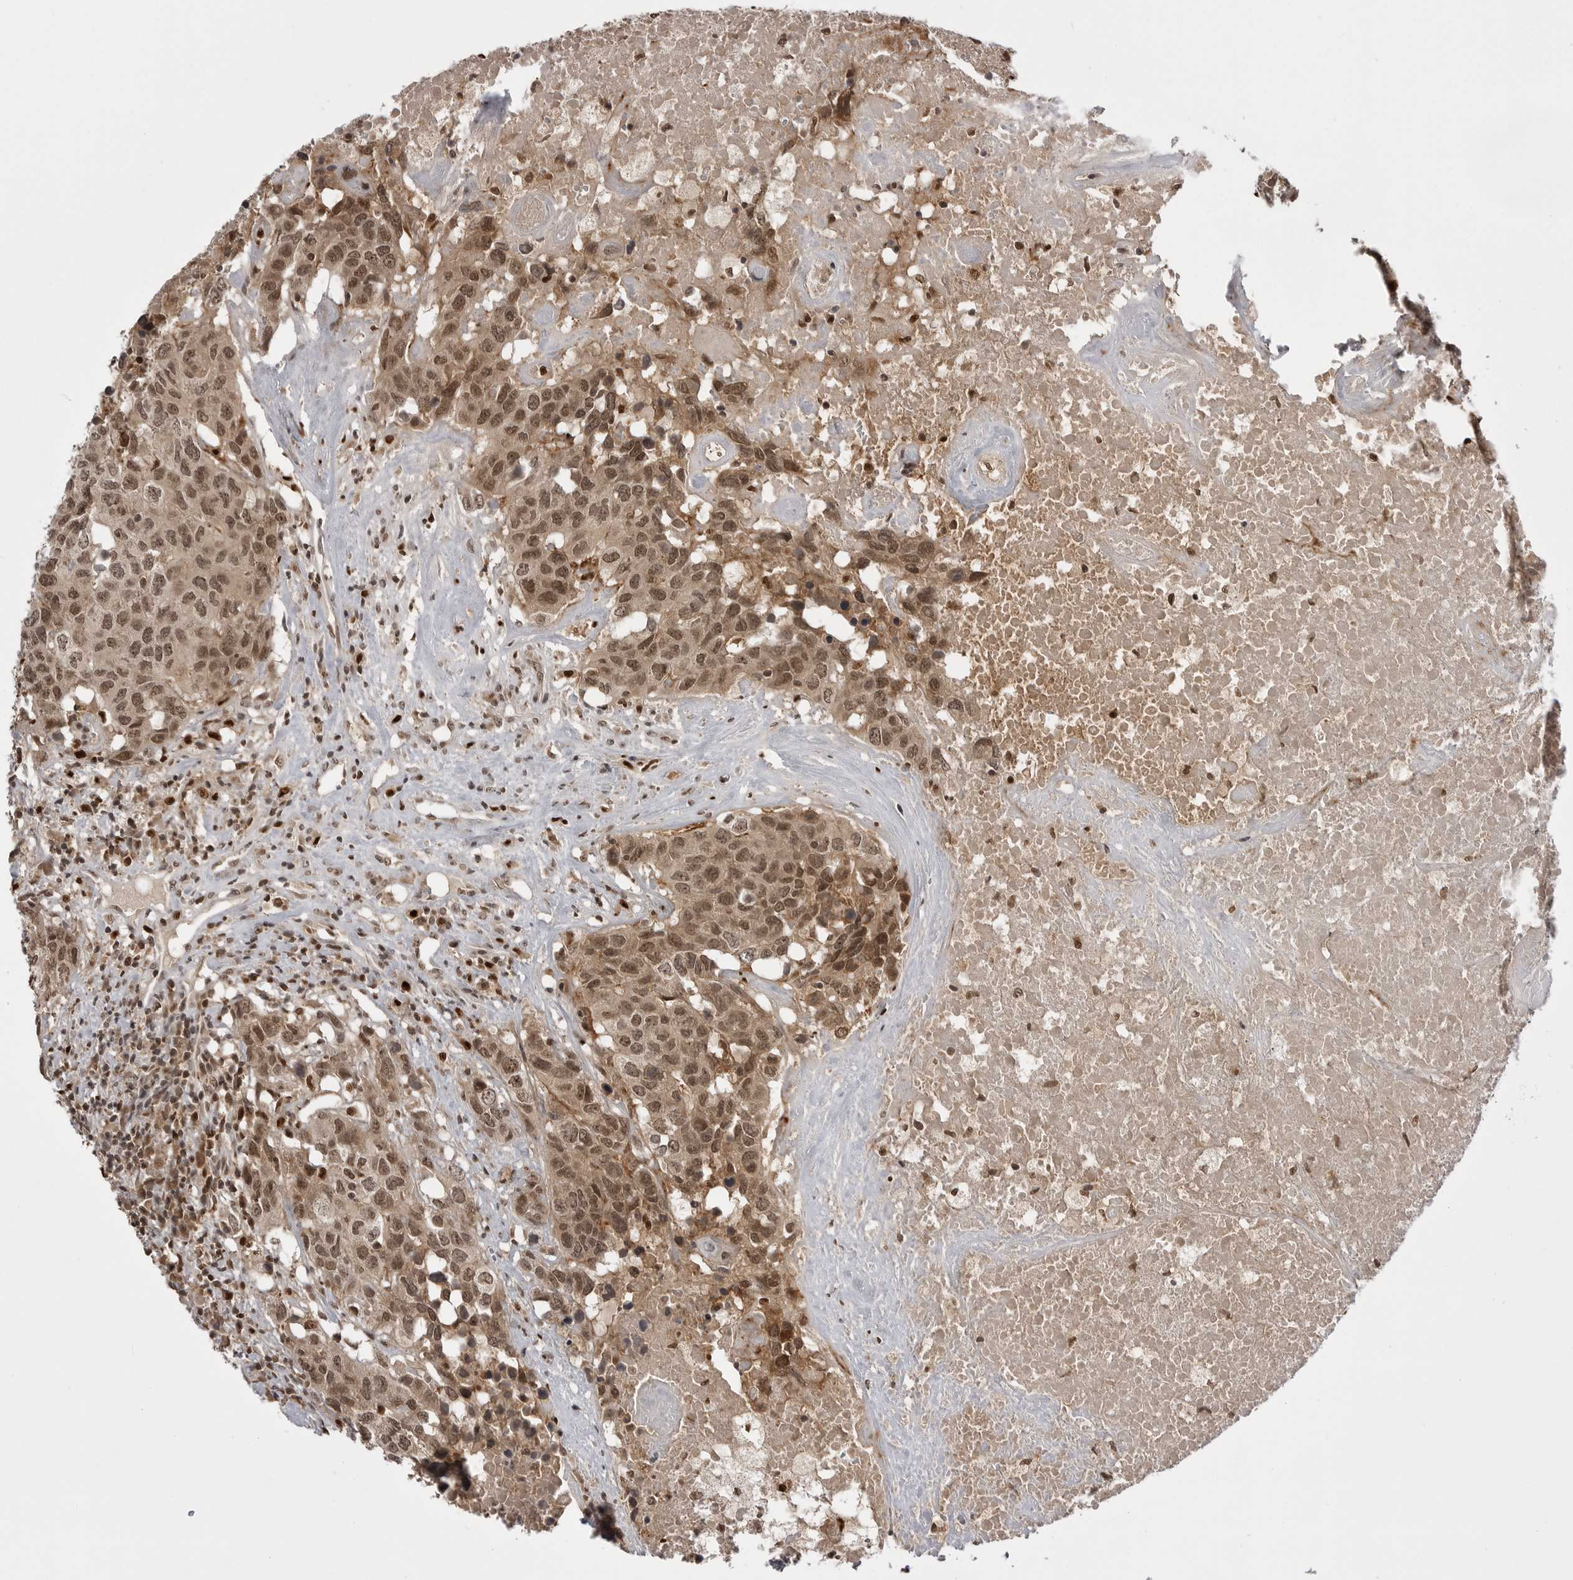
{"staining": {"intensity": "moderate", "quantity": ">75%", "location": "cytoplasmic/membranous,nuclear"}, "tissue": "head and neck cancer", "cell_type": "Tumor cells", "image_type": "cancer", "snomed": [{"axis": "morphology", "description": "Squamous cell carcinoma, NOS"}, {"axis": "topography", "description": "Head-Neck"}], "caption": "Moderate cytoplasmic/membranous and nuclear positivity for a protein is present in approximately >75% of tumor cells of head and neck cancer (squamous cell carcinoma) using immunohistochemistry (IHC).", "gene": "PTK2B", "patient": {"sex": "male", "age": 66}}